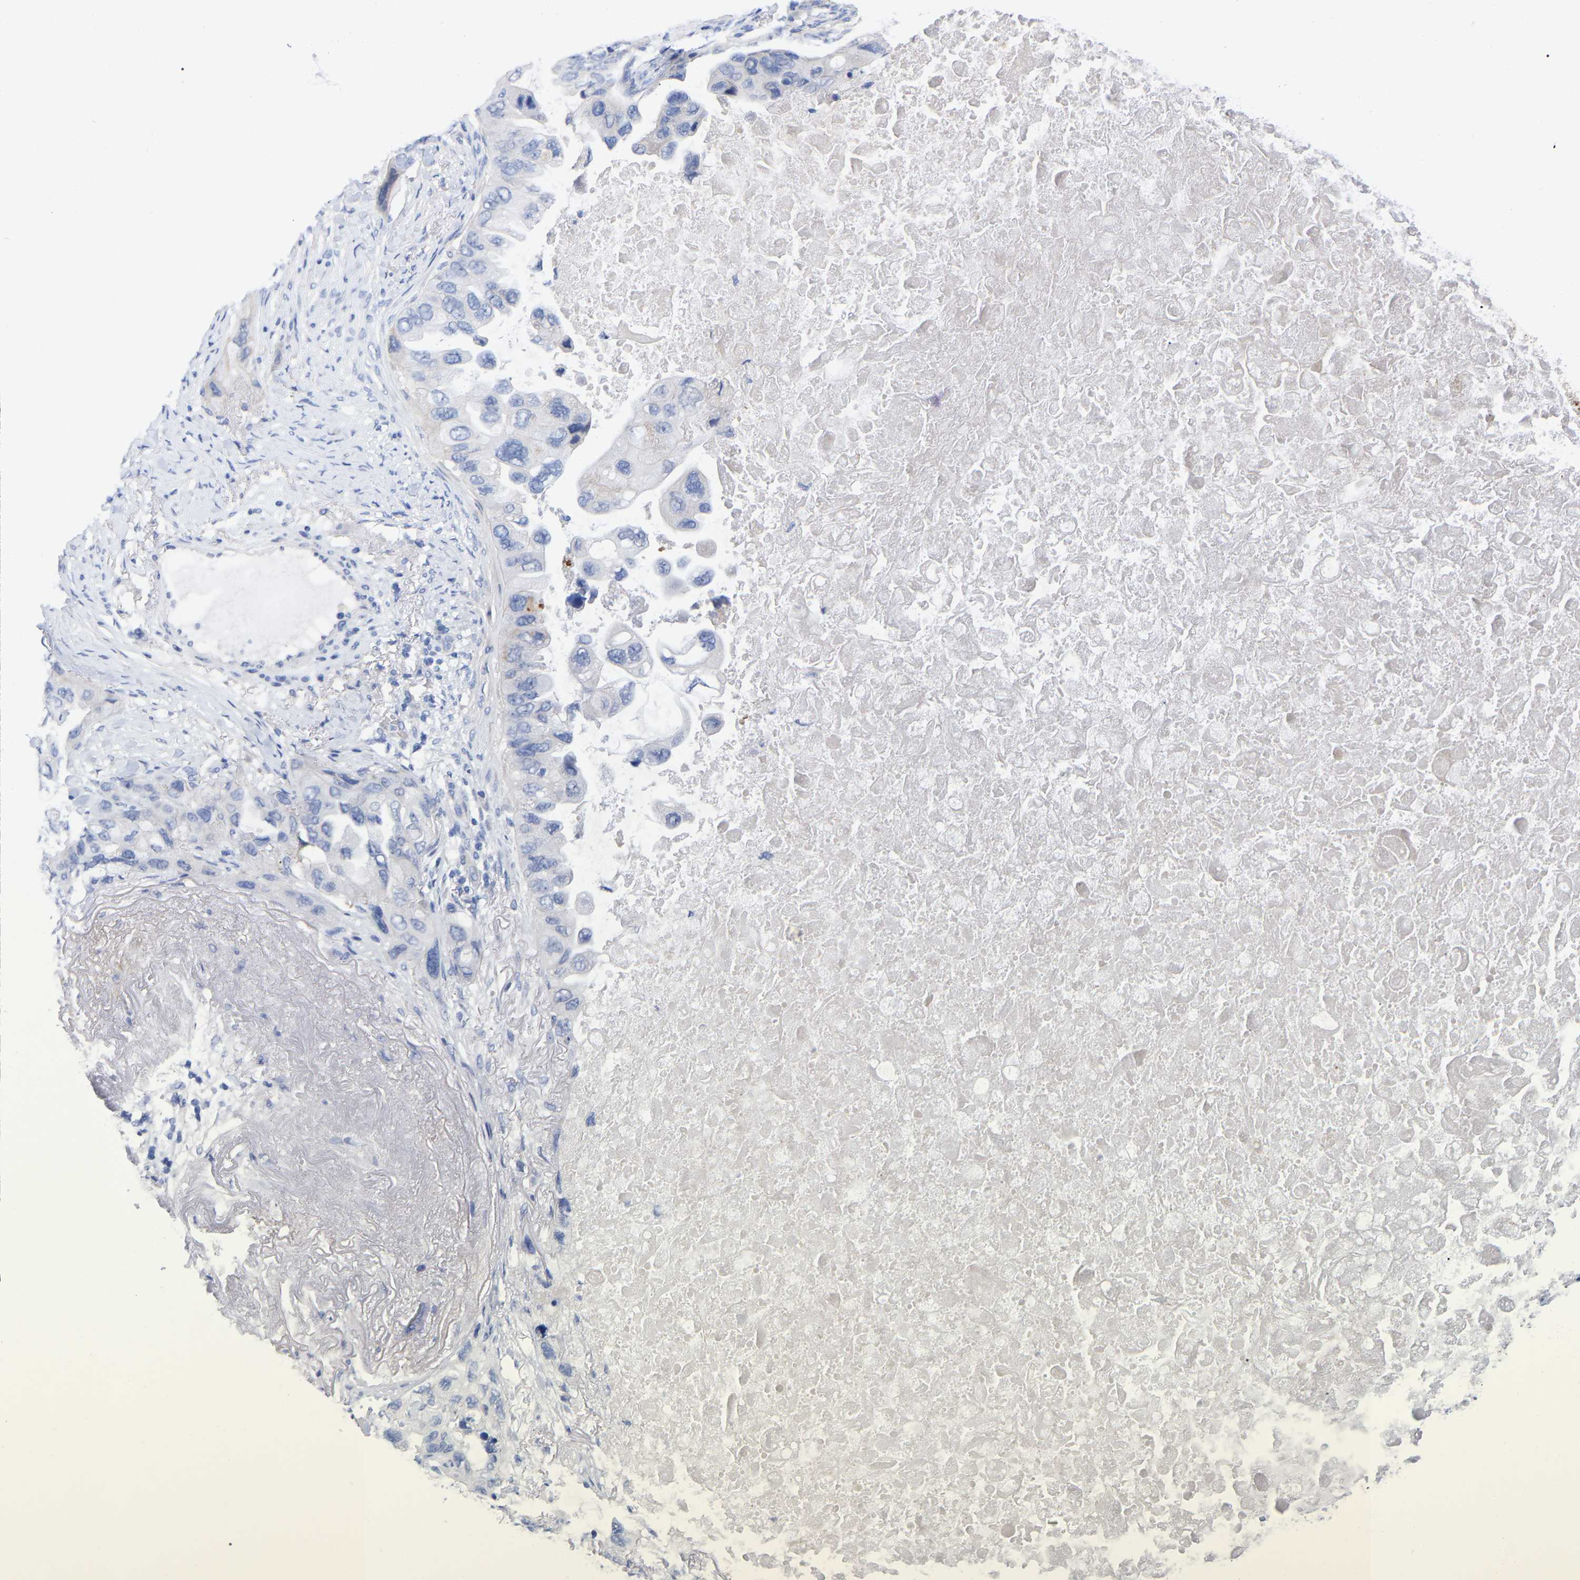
{"staining": {"intensity": "negative", "quantity": "none", "location": "none"}, "tissue": "lung cancer", "cell_type": "Tumor cells", "image_type": "cancer", "snomed": [{"axis": "morphology", "description": "Squamous cell carcinoma, NOS"}, {"axis": "topography", "description": "Lung"}], "caption": "Immunohistochemistry (IHC) of lung cancer displays no staining in tumor cells. (Stains: DAB IHC with hematoxylin counter stain, Microscopy: brightfield microscopy at high magnification).", "gene": "HAPLN1", "patient": {"sex": "female", "age": 73}}